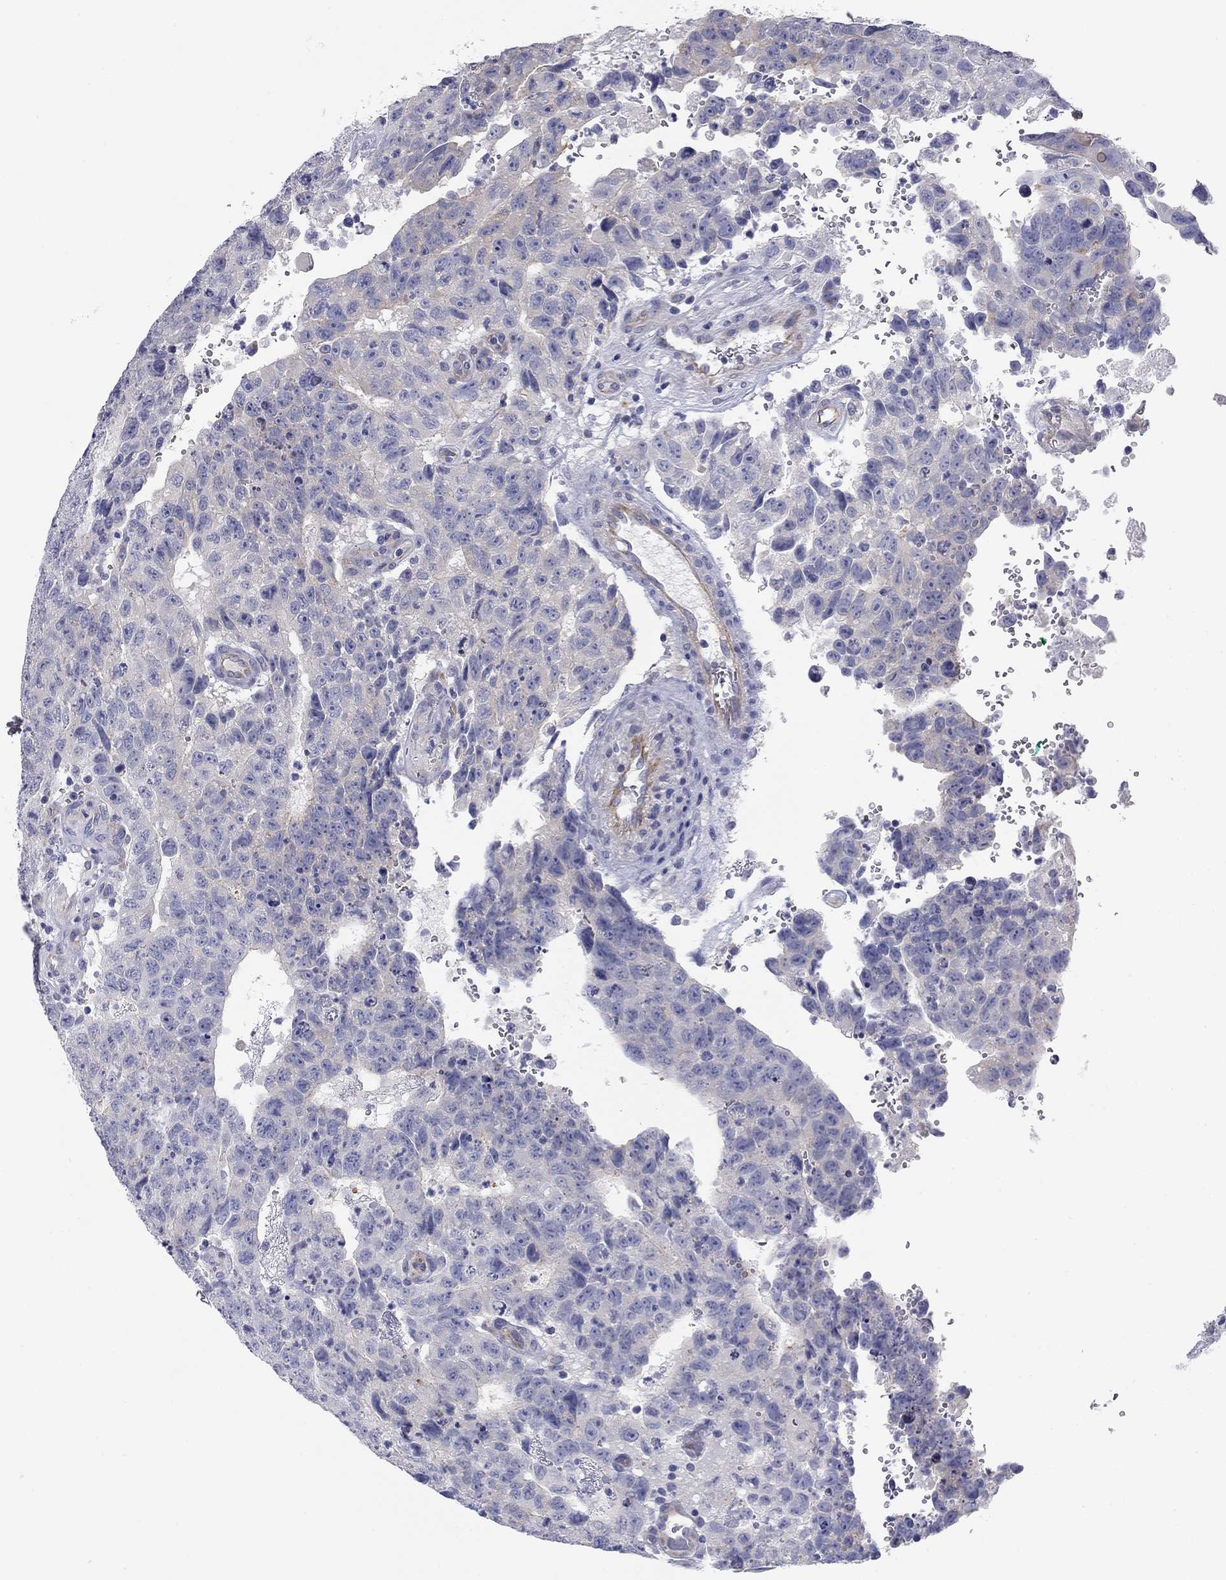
{"staining": {"intensity": "weak", "quantity": "<25%", "location": "cytoplasmic/membranous"}, "tissue": "testis cancer", "cell_type": "Tumor cells", "image_type": "cancer", "snomed": [{"axis": "morphology", "description": "Carcinoma, Embryonal, NOS"}, {"axis": "topography", "description": "Testis"}], "caption": "Human testis cancer stained for a protein using immunohistochemistry (IHC) shows no staining in tumor cells.", "gene": "SEPTIN3", "patient": {"sex": "male", "age": 24}}